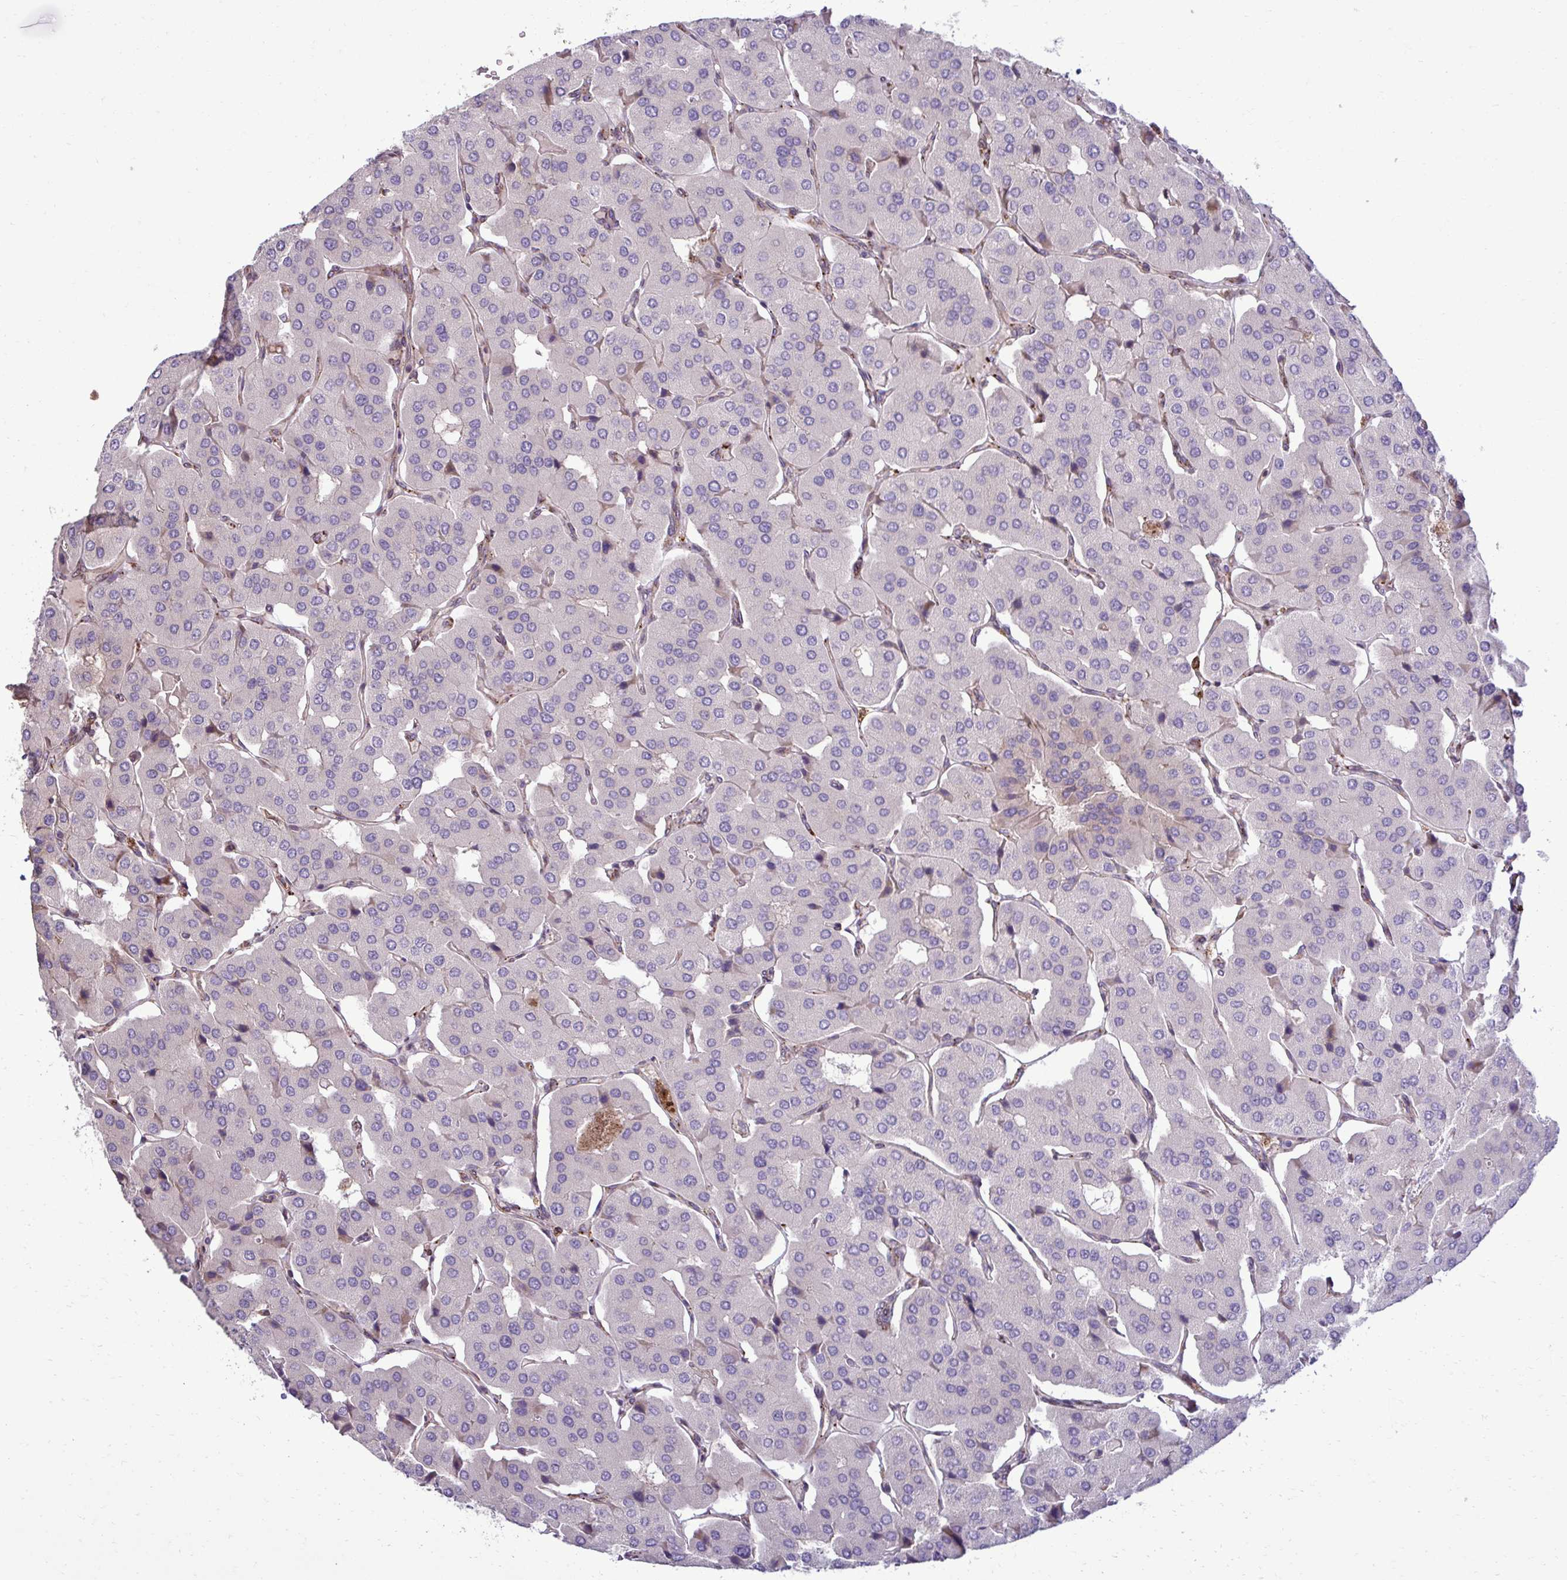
{"staining": {"intensity": "negative", "quantity": "none", "location": "none"}, "tissue": "parathyroid gland", "cell_type": "Glandular cells", "image_type": "normal", "snomed": [{"axis": "morphology", "description": "Normal tissue, NOS"}, {"axis": "morphology", "description": "Adenoma, NOS"}, {"axis": "topography", "description": "Parathyroid gland"}], "caption": "This is an immunohistochemistry (IHC) image of benign parathyroid gland. There is no staining in glandular cells.", "gene": "LIMS1", "patient": {"sex": "female", "age": 86}}